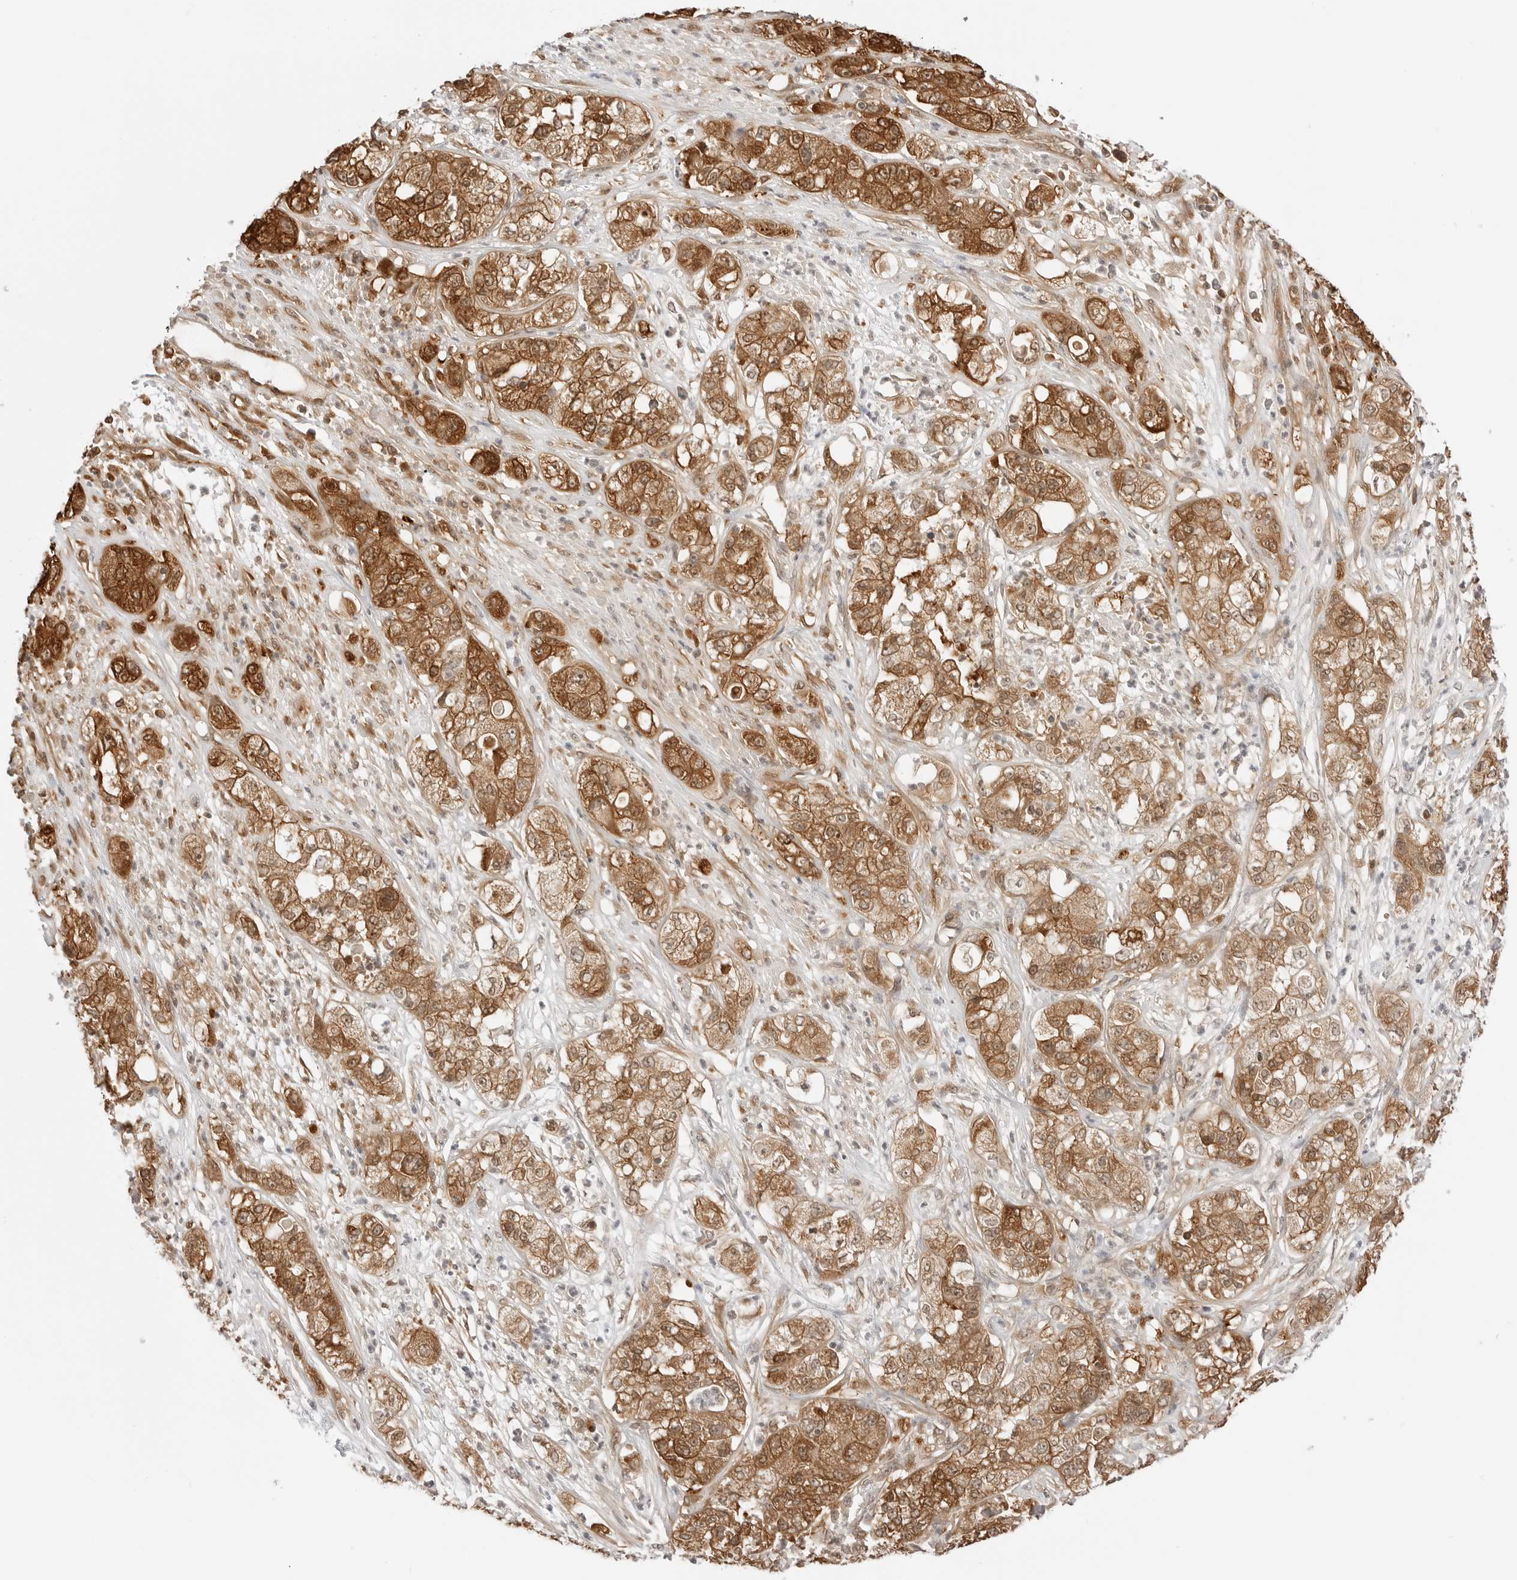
{"staining": {"intensity": "strong", "quantity": ">75%", "location": "cytoplasmic/membranous,nuclear"}, "tissue": "pancreatic cancer", "cell_type": "Tumor cells", "image_type": "cancer", "snomed": [{"axis": "morphology", "description": "Adenocarcinoma, NOS"}, {"axis": "topography", "description": "Pancreas"}], "caption": "Pancreatic cancer stained for a protein (brown) reveals strong cytoplasmic/membranous and nuclear positive expression in about >75% of tumor cells.", "gene": "NUDC", "patient": {"sex": "female", "age": 78}}